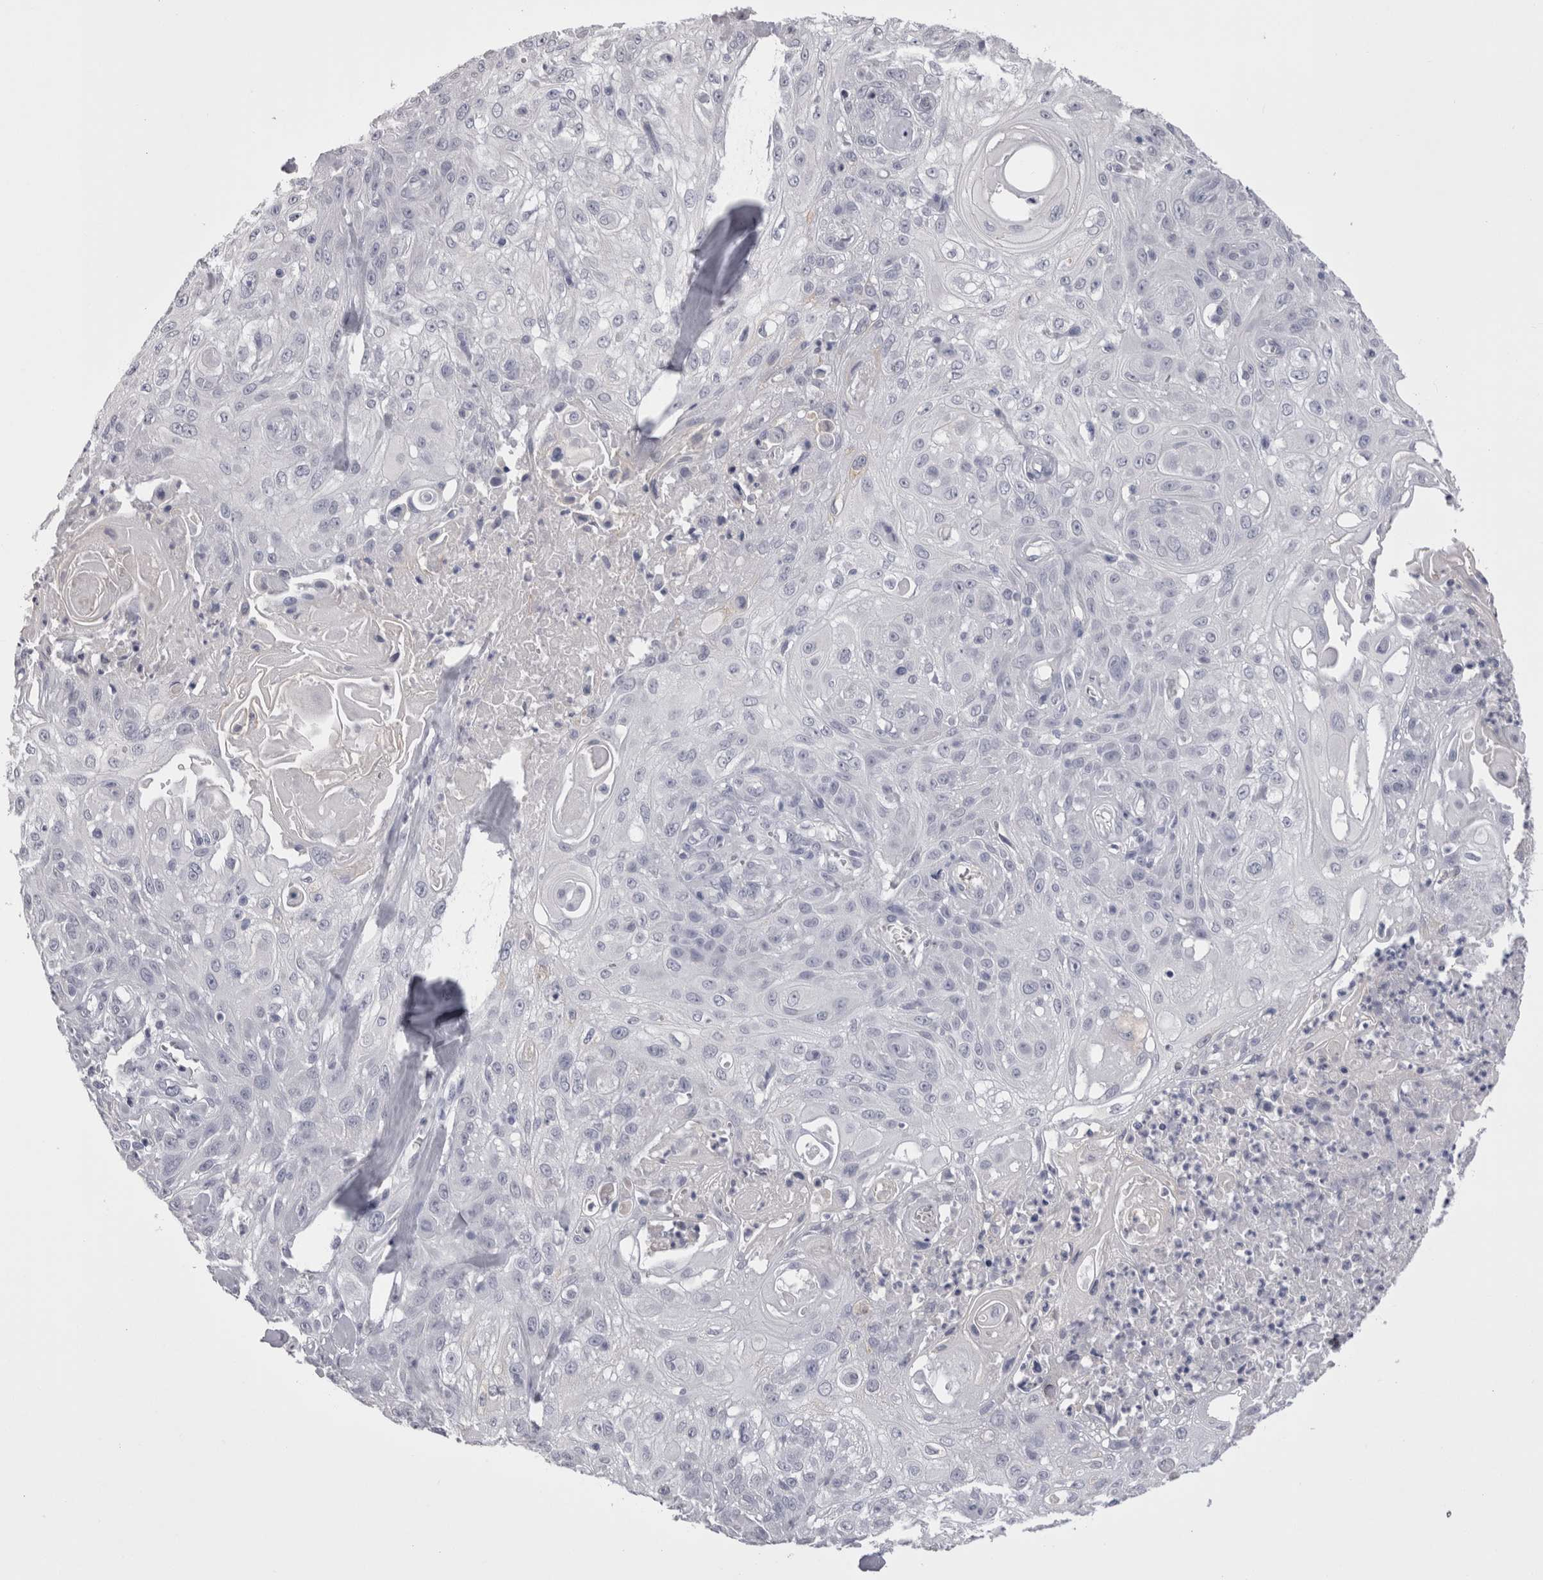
{"staining": {"intensity": "negative", "quantity": "none", "location": "none"}, "tissue": "skin cancer", "cell_type": "Tumor cells", "image_type": "cancer", "snomed": [{"axis": "morphology", "description": "Squamous cell carcinoma, NOS"}, {"axis": "topography", "description": "Skin"}], "caption": "Immunohistochemistry of human skin cancer displays no expression in tumor cells. (Immunohistochemistry (ihc), brightfield microscopy, high magnification).", "gene": "CDHR5", "patient": {"sex": "male", "age": 75}}